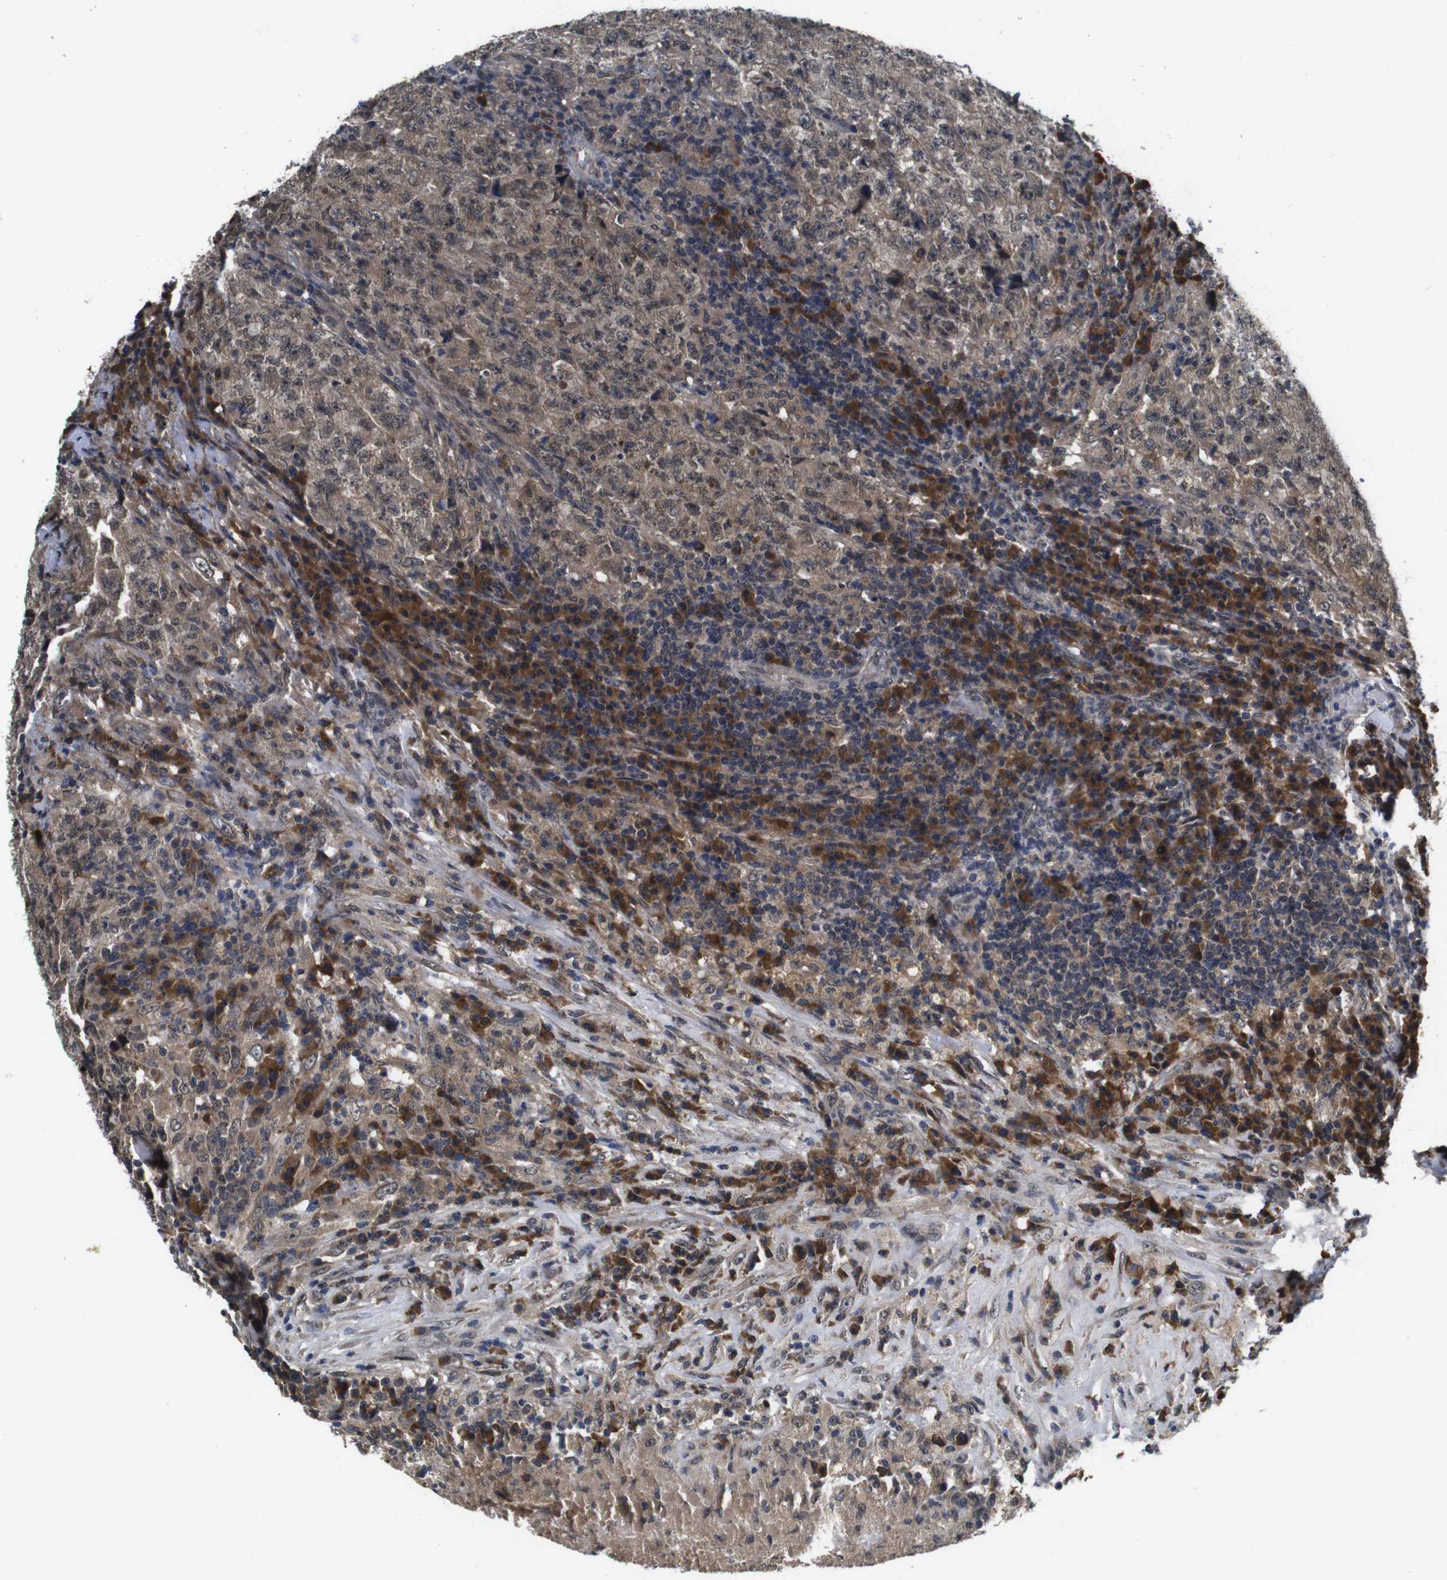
{"staining": {"intensity": "moderate", "quantity": ">75%", "location": "cytoplasmic/membranous"}, "tissue": "testis cancer", "cell_type": "Tumor cells", "image_type": "cancer", "snomed": [{"axis": "morphology", "description": "Necrosis, NOS"}, {"axis": "morphology", "description": "Carcinoma, Embryonal, NOS"}, {"axis": "topography", "description": "Testis"}], "caption": "Testis cancer (embryonal carcinoma) stained with a brown dye exhibits moderate cytoplasmic/membranous positive staining in approximately >75% of tumor cells.", "gene": "ZBTB46", "patient": {"sex": "male", "age": 19}}